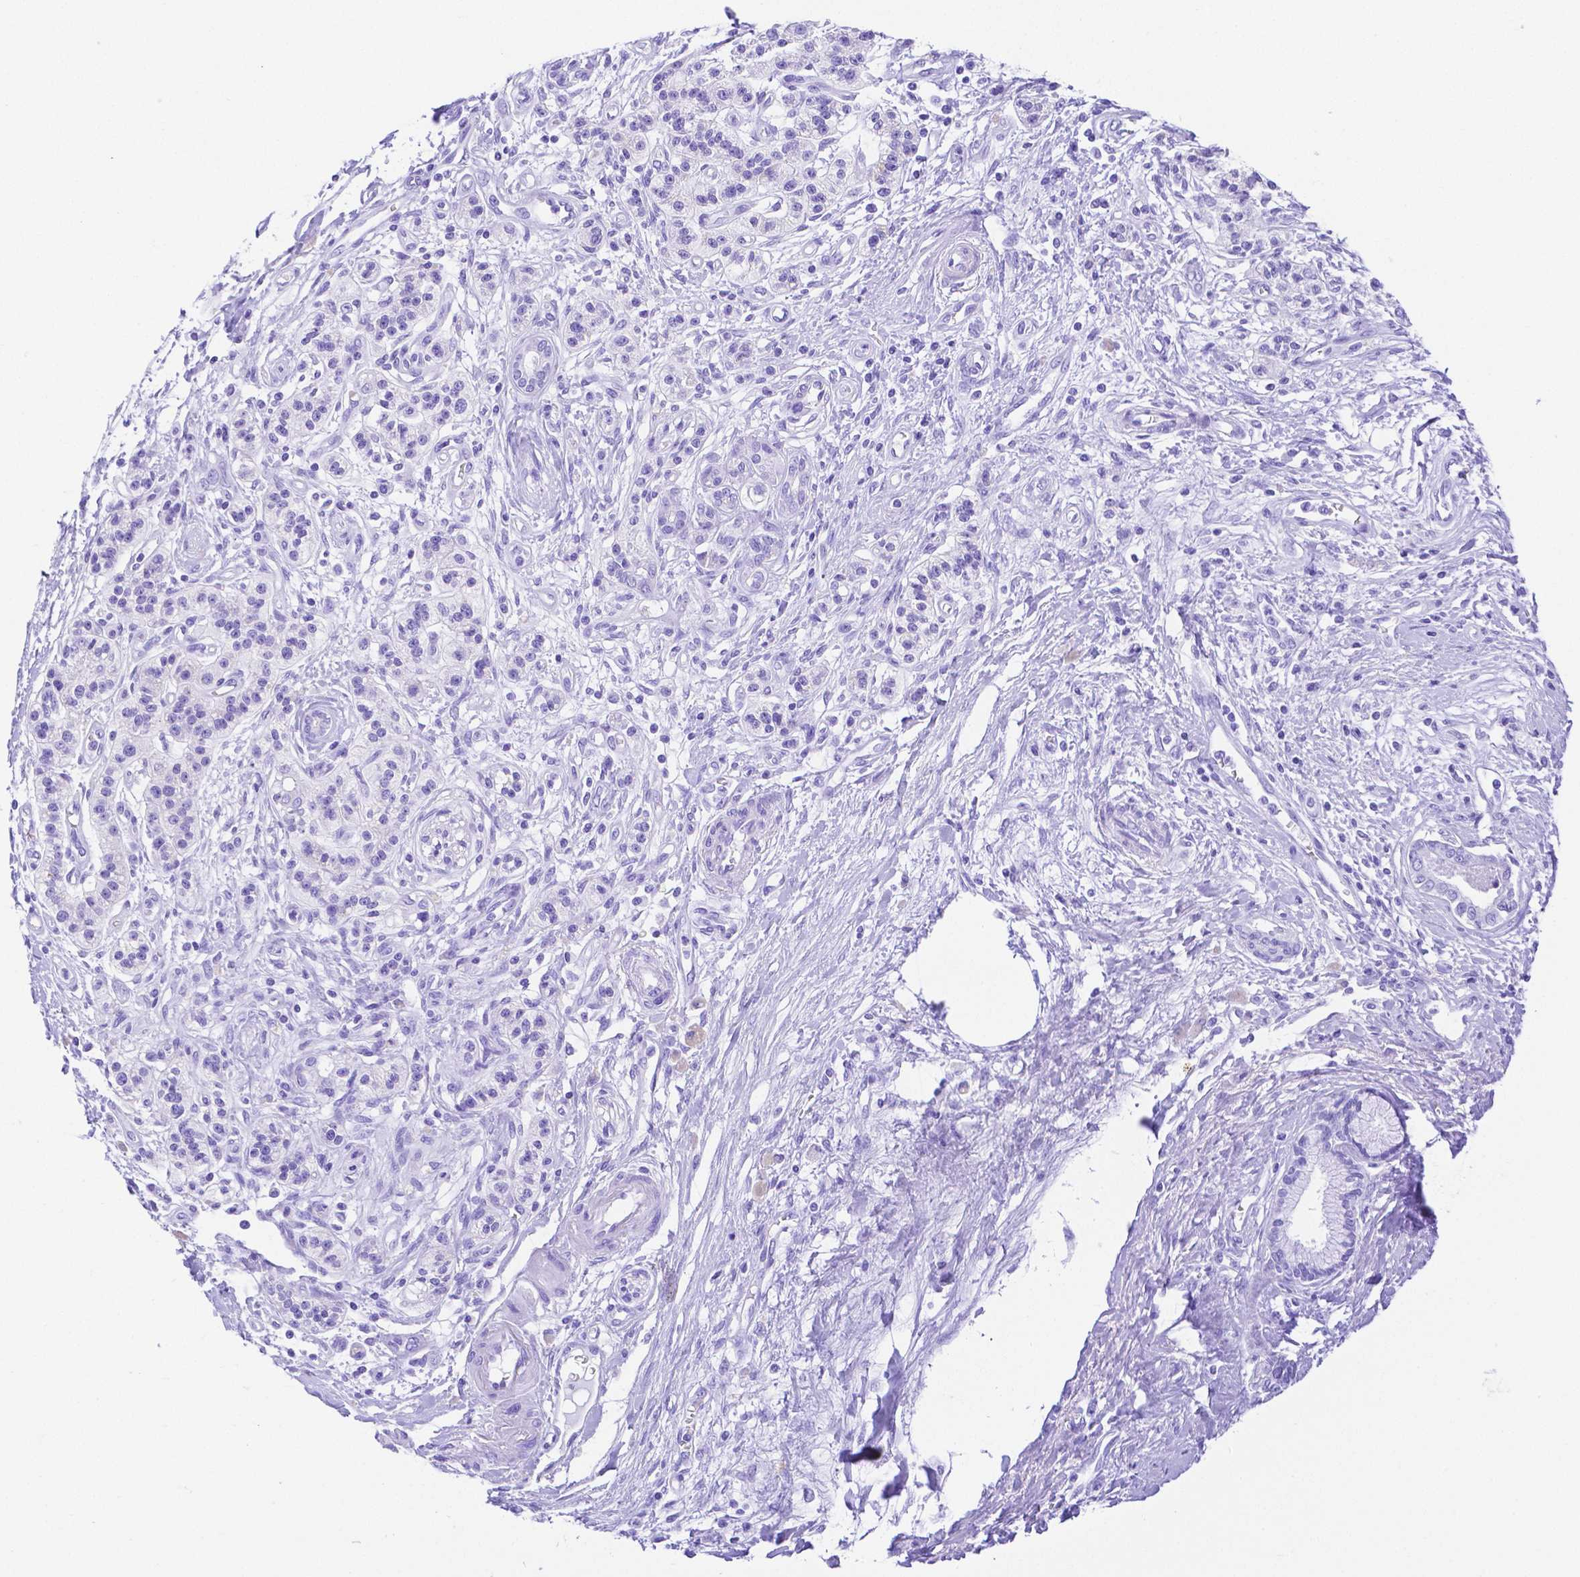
{"staining": {"intensity": "negative", "quantity": "none", "location": "none"}, "tissue": "pancreatic cancer", "cell_type": "Tumor cells", "image_type": "cancer", "snomed": [{"axis": "morphology", "description": "Adenocarcinoma, NOS"}, {"axis": "topography", "description": "Pancreas"}], "caption": "This is an immunohistochemistry (IHC) micrograph of human pancreatic adenocarcinoma. There is no staining in tumor cells.", "gene": "SMR3A", "patient": {"sex": "female", "age": 77}}